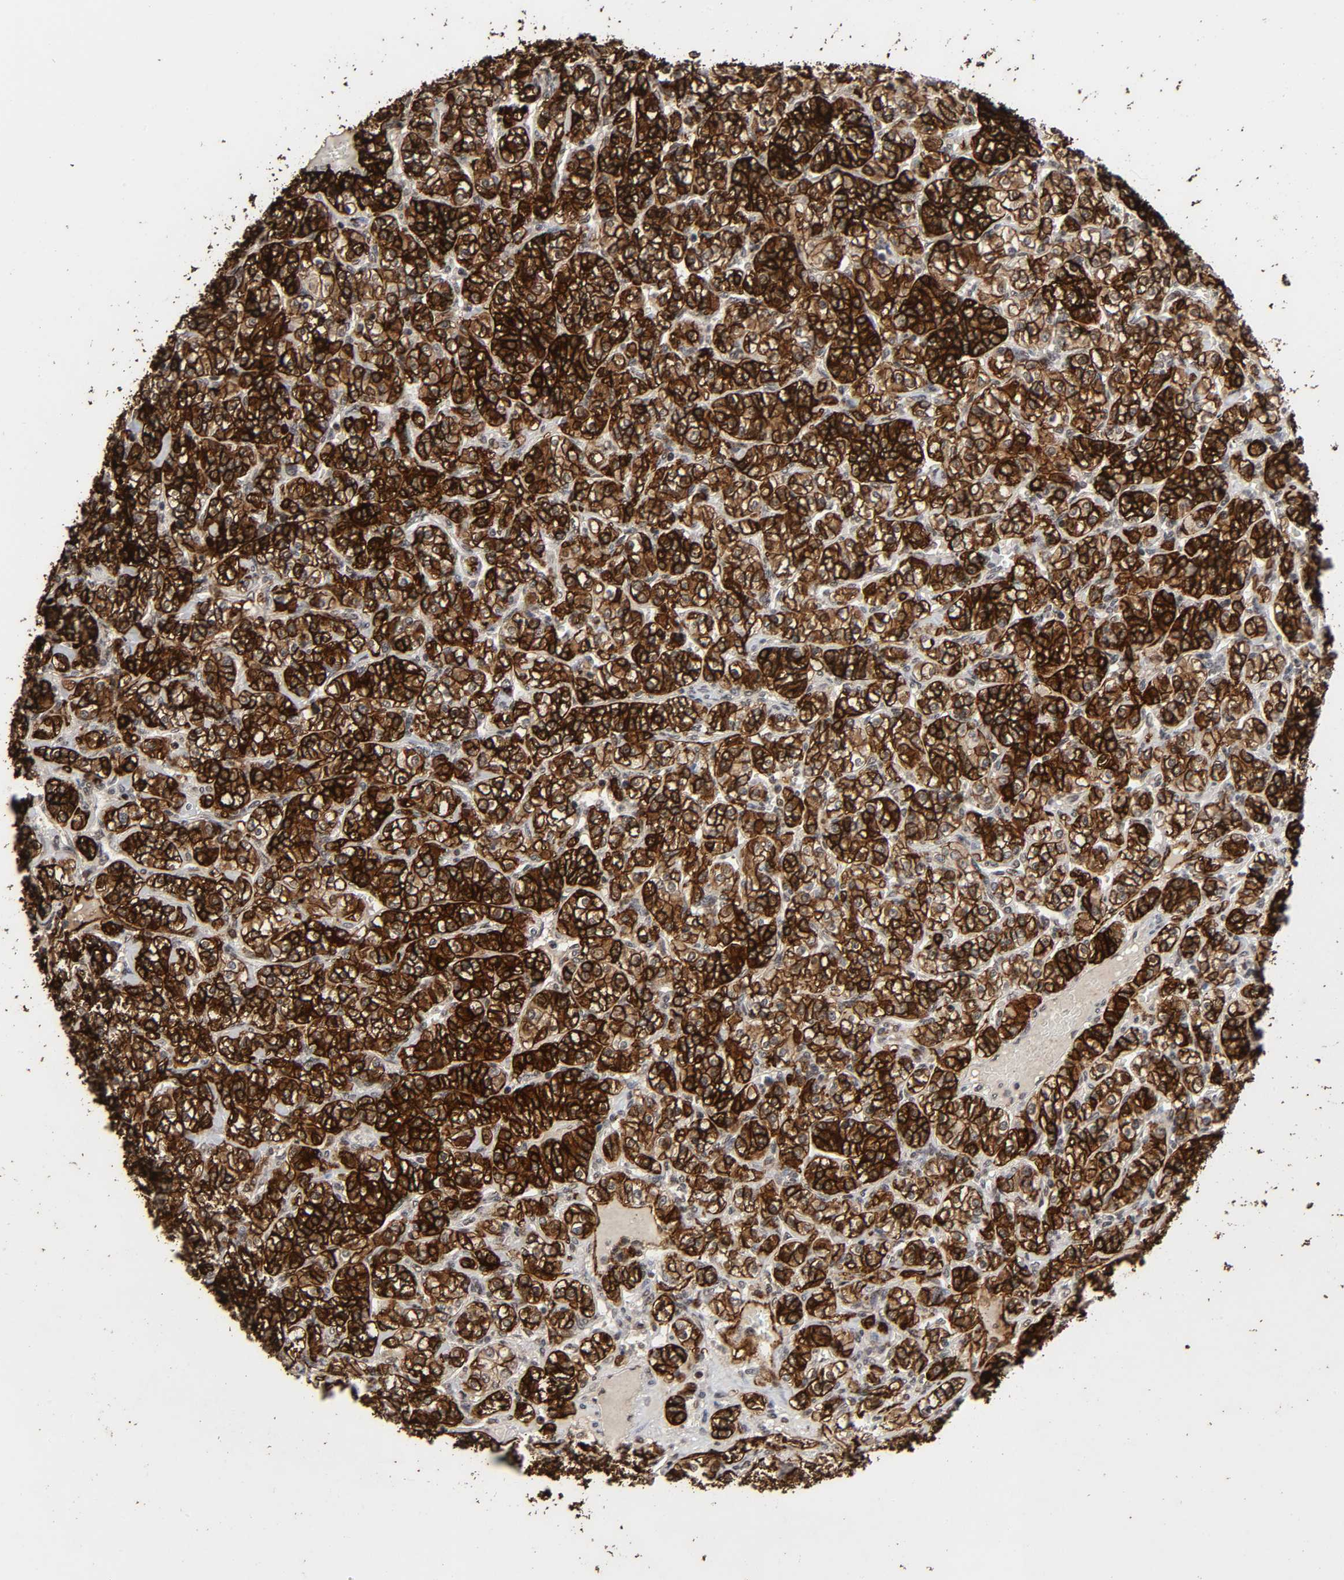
{"staining": {"intensity": "strong", "quantity": ">75%", "location": "cytoplasmic/membranous,nuclear"}, "tissue": "renal cancer", "cell_type": "Tumor cells", "image_type": "cancer", "snomed": [{"axis": "morphology", "description": "Adenocarcinoma, NOS"}, {"axis": "topography", "description": "Kidney"}], "caption": "Renal cancer stained with a protein marker shows strong staining in tumor cells.", "gene": "AHNAK2", "patient": {"sex": "male", "age": 77}}